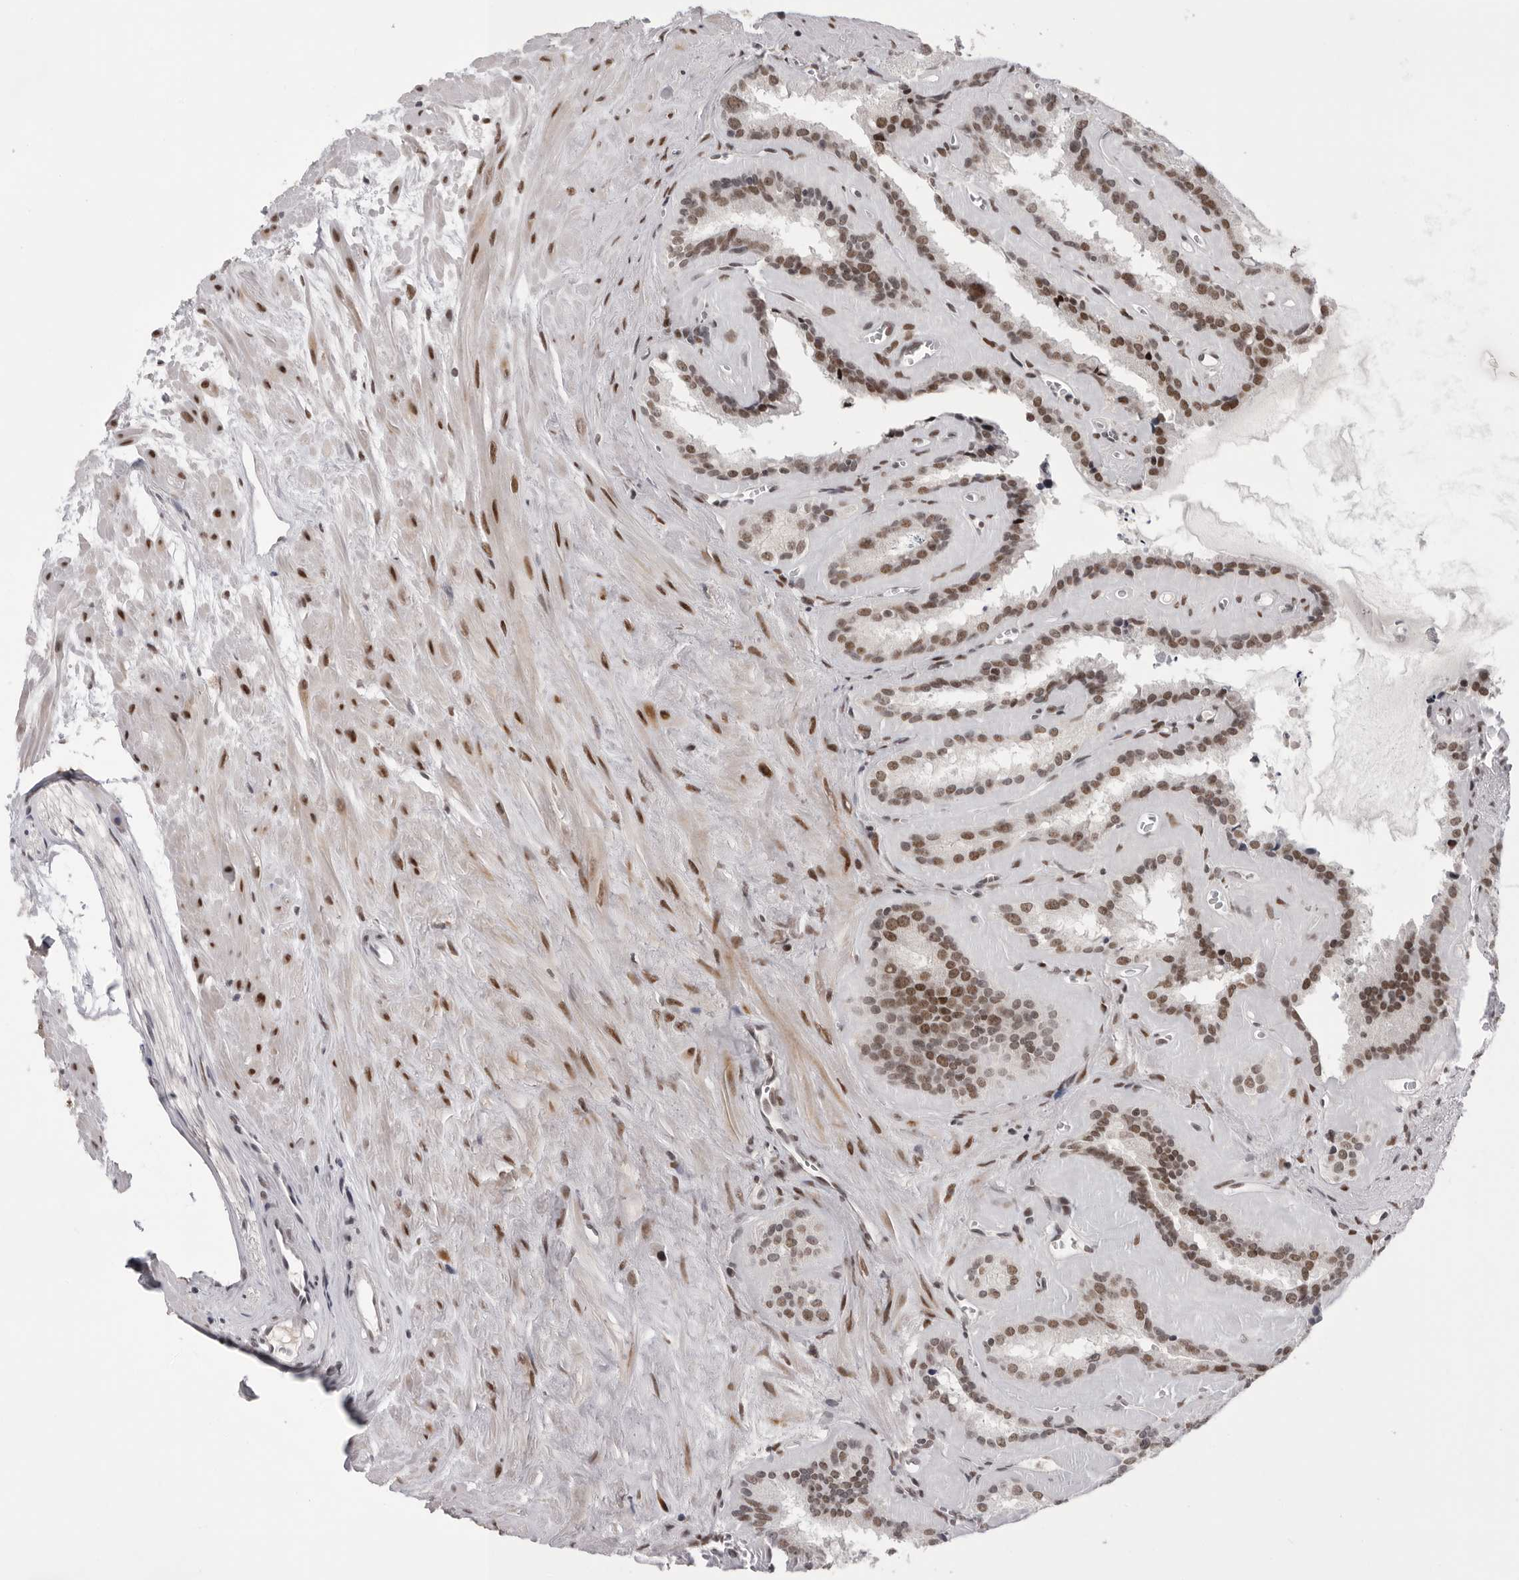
{"staining": {"intensity": "moderate", "quantity": ">75%", "location": "nuclear"}, "tissue": "seminal vesicle", "cell_type": "Glandular cells", "image_type": "normal", "snomed": [{"axis": "morphology", "description": "Normal tissue, NOS"}, {"axis": "topography", "description": "Prostate"}, {"axis": "topography", "description": "Seminal veicle"}], "caption": "The image reveals staining of normal seminal vesicle, revealing moderate nuclear protein staining (brown color) within glandular cells. The protein of interest is stained brown, and the nuclei are stained in blue (DAB (3,3'-diaminobenzidine) IHC with brightfield microscopy, high magnification).", "gene": "POU5F1", "patient": {"sex": "male", "age": 59}}